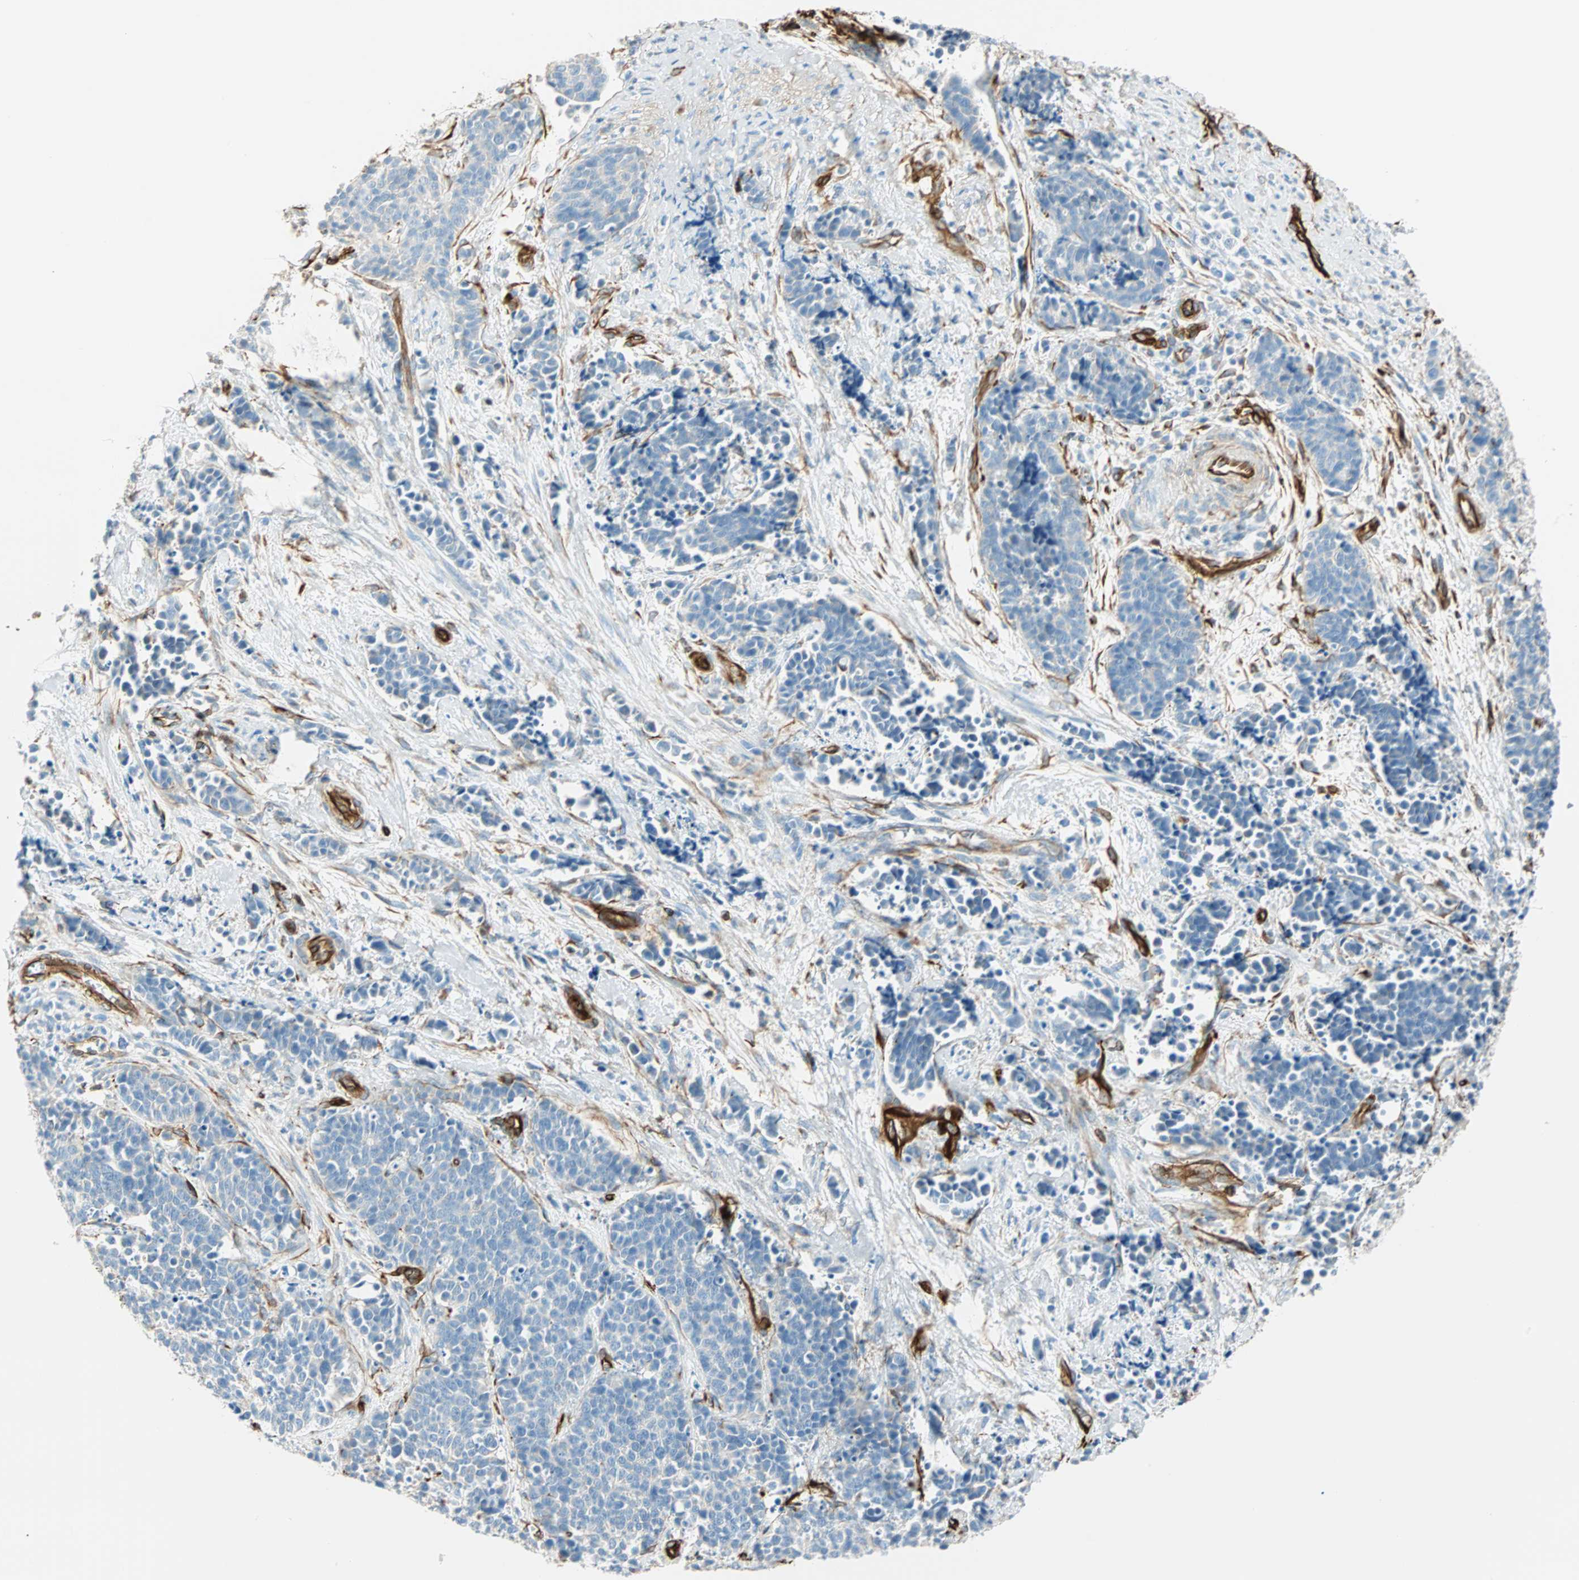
{"staining": {"intensity": "negative", "quantity": "none", "location": "none"}, "tissue": "cervical cancer", "cell_type": "Tumor cells", "image_type": "cancer", "snomed": [{"axis": "morphology", "description": "Squamous cell carcinoma, NOS"}, {"axis": "topography", "description": "Cervix"}], "caption": "An immunohistochemistry photomicrograph of cervical cancer (squamous cell carcinoma) is shown. There is no staining in tumor cells of cervical cancer (squamous cell carcinoma). The staining is performed using DAB brown chromogen with nuclei counter-stained in using hematoxylin.", "gene": "NES", "patient": {"sex": "female", "age": 35}}